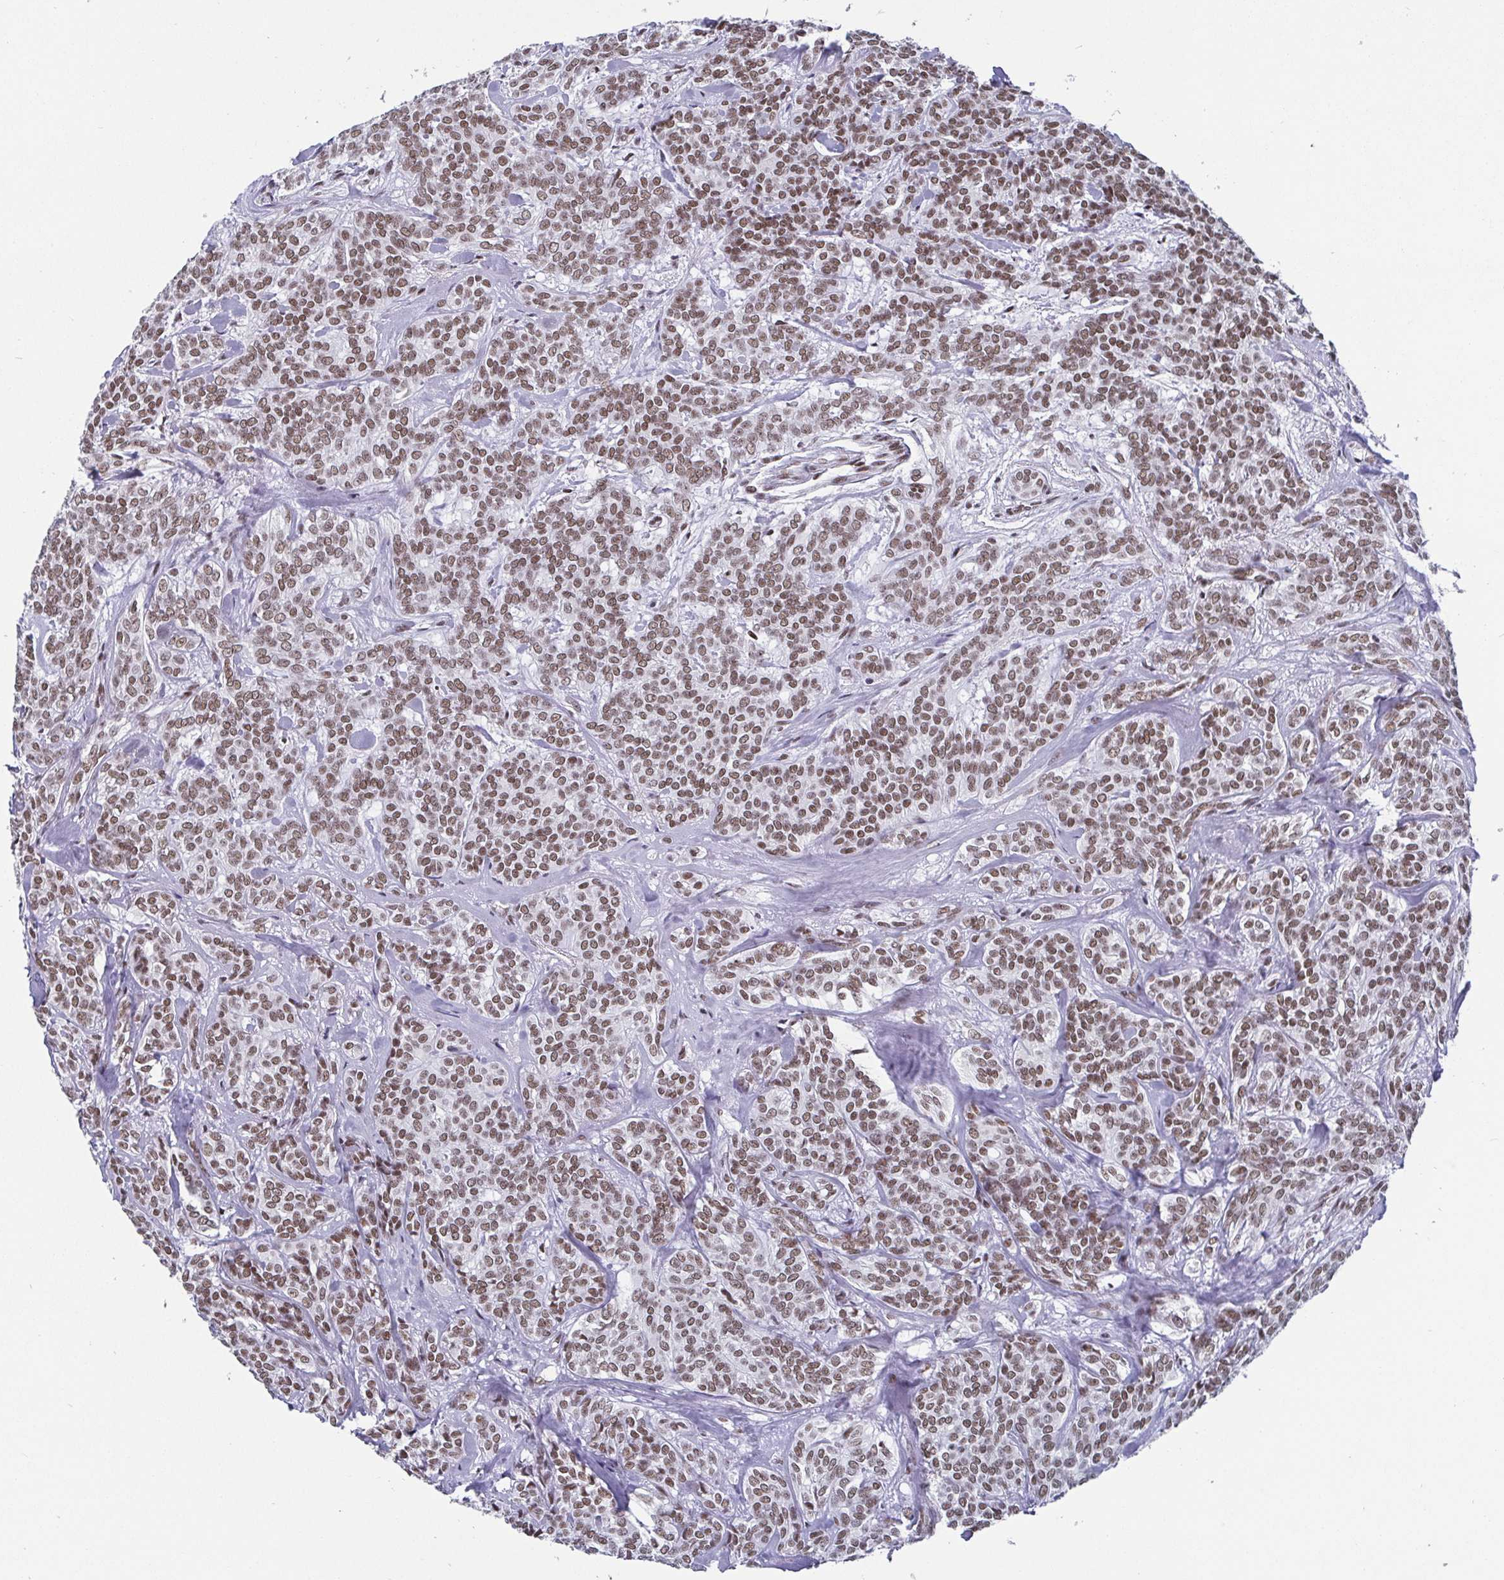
{"staining": {"intensity": "moderate", "quantity": ">75%", "location": "nuclear"}, "tissue": "head and neck cancer", "cell_type": "Tumor cells", "image_type": "cancer", "snomed": [{"axis": "morphology", "description": "Adenocarcinoma, NOS"}, {"axis": "topography", "description": "Head-Neck"}], "caption": "High-power microscopy captured an IHC photomicrograph of head and neck cancer, revealing moderate nuclear expression in about >75% of tumor cells.", "gene": "CTCF", "patient": {"sex": "female", "age": 57}}